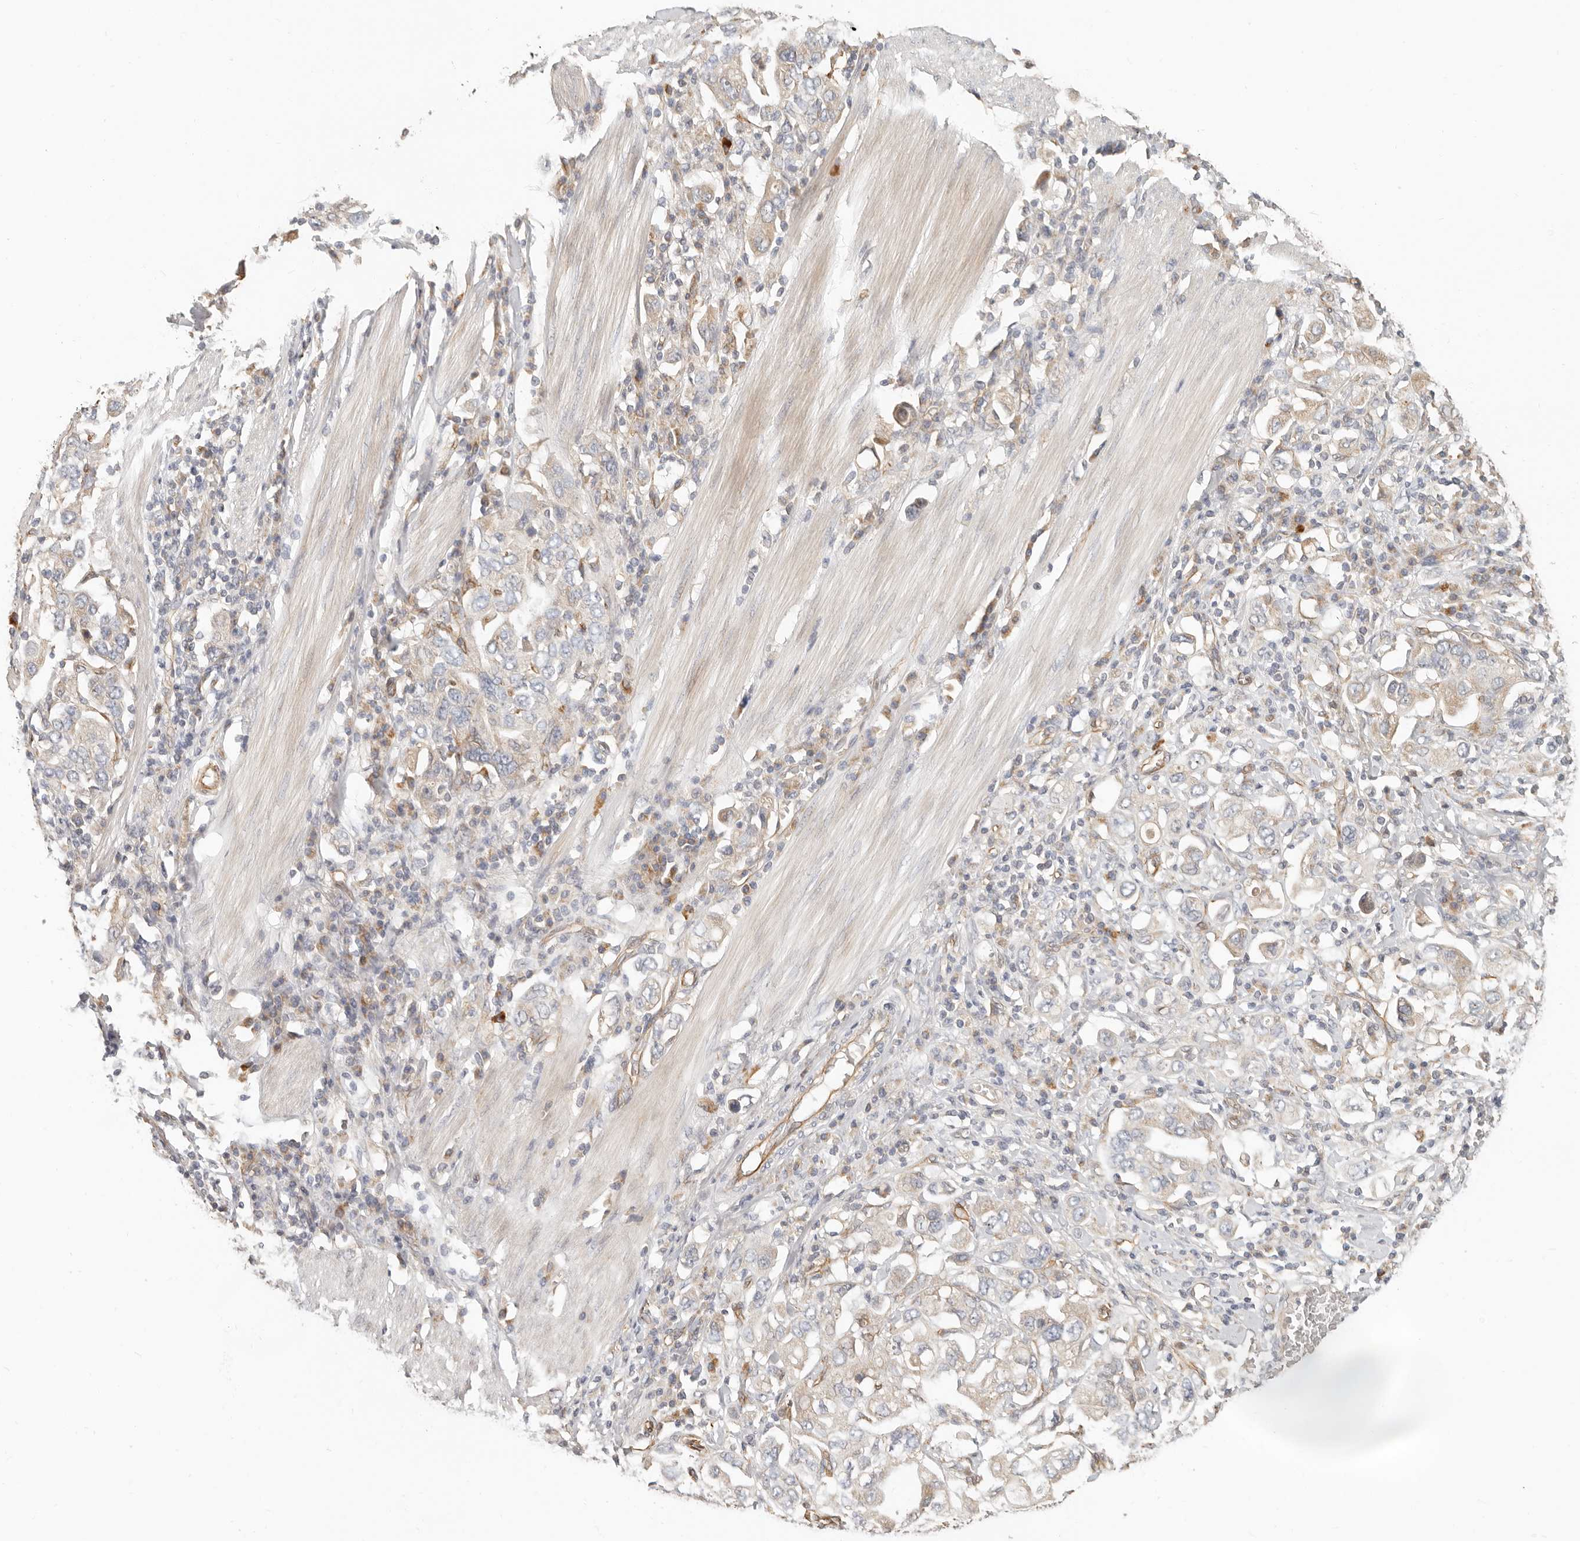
{"staining": {"intensity": "negative", "quantity": "none", "location": "none"}, "tissue": "stomach cancer", "cell_type": "Tumor cells", "image_type": "cancer", "snomed": [{"axis": "morphology", "description": "Adenocarcinoma, NOS"}, {"axis": "topography", "description": "Stomach, upper"}], "caption": "This is an immunohistochemistry (IHC) micrograph of stomach adenocarcinoma. There is no staining in tumor cells.", "gene": "SPRING1", "patient": {"sex": "male", "age": 62}}